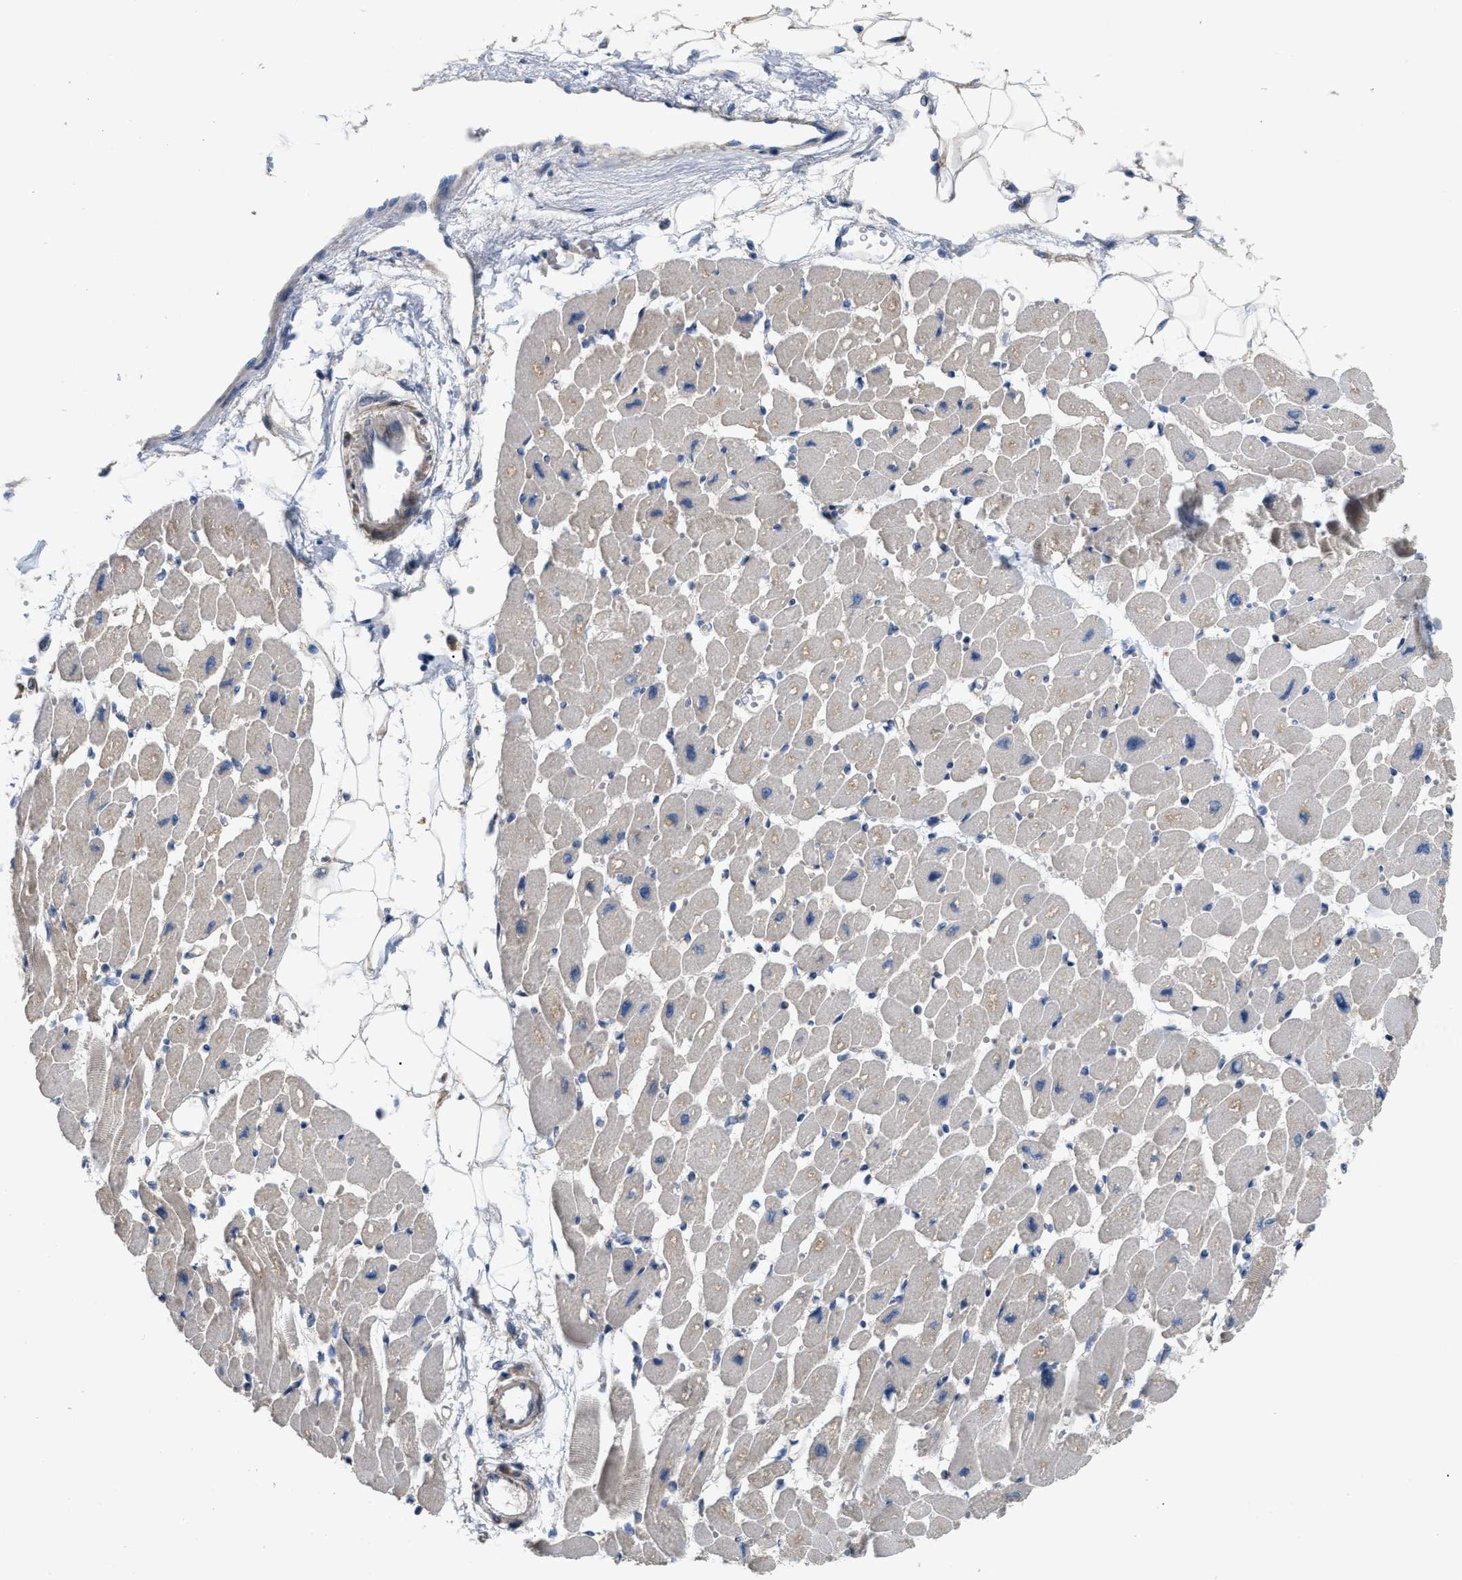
{"staining": {"intensity": "weak", "quantity": "<25%", "location": "cytoplasmic/membranous"}, "tissue": "heart muscle", "cell_type": "Cardiomyocytes", "image_type": "normal", "snomed": [{"axis": "morphology", "description": "Normal tissue, NOS"}, {"axis": "topography", "description": "Heart"}], "caption": "Immunohistochemistry photomicrograph of benign heart muscle stained for a protein (brown), which reveals no expression in cardiomyocytes. (Immunohistochemistry, brightfield microscopy, high magnification).", "gene": "DHX58", "patient": {"sex": "female", "age": 54}}